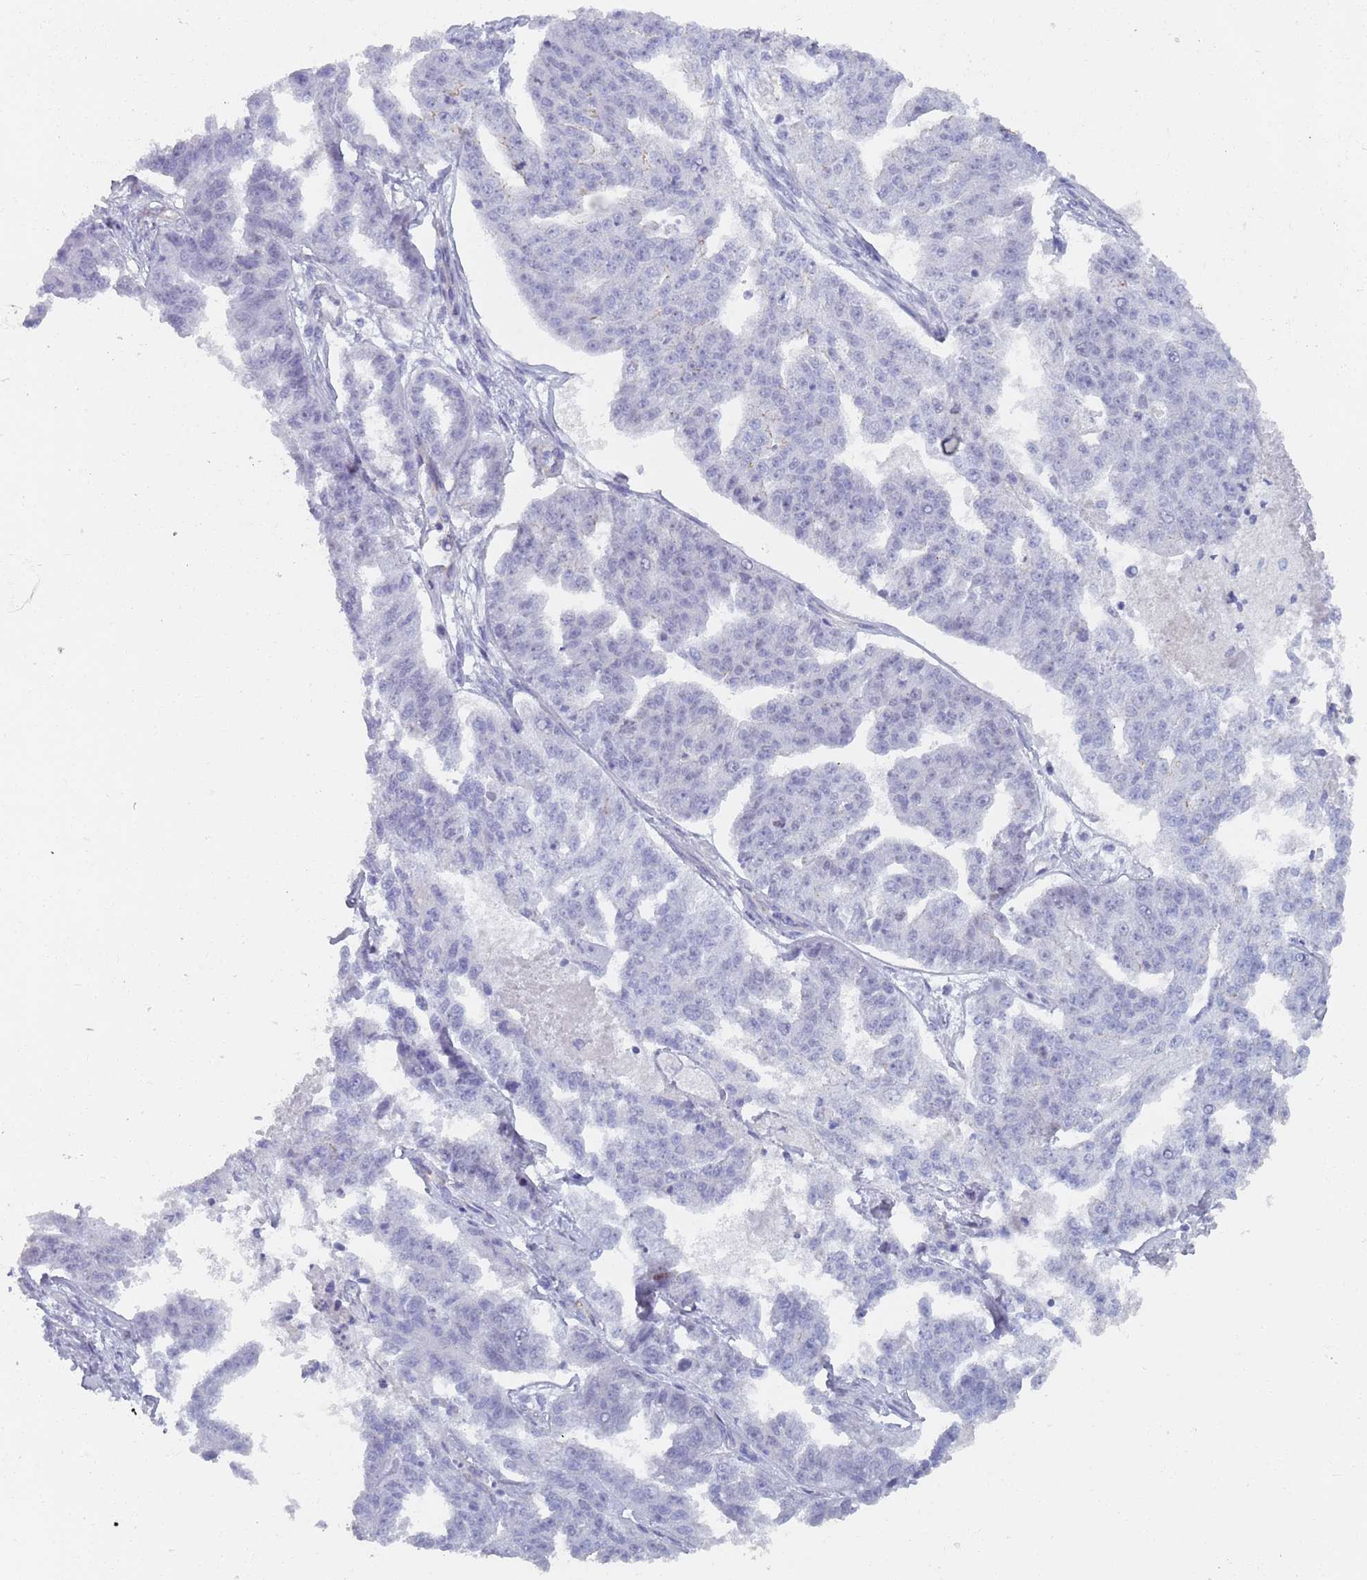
{"staining": {"intensity": "negative", "quantity": "none", "location": "none"}, "tissue": "ovarian cancer", "cell_type": "Tumor cells", "image_type": "cancer", "snomed": [{"axis": "morphology", "description": "Cystadenocarcinoma, serous, NOS"}, {"axis": "topography", "description": "Ovary"}], "caption": "DAB (3,3'-diaminobenzidine) immunohistochemical staining of serous cystadenocarcinoma (ovarian) reveals no significant expression in tumor cells.", "gene": "OR5A2", "patient": {"sex": "female", "age": 58}}